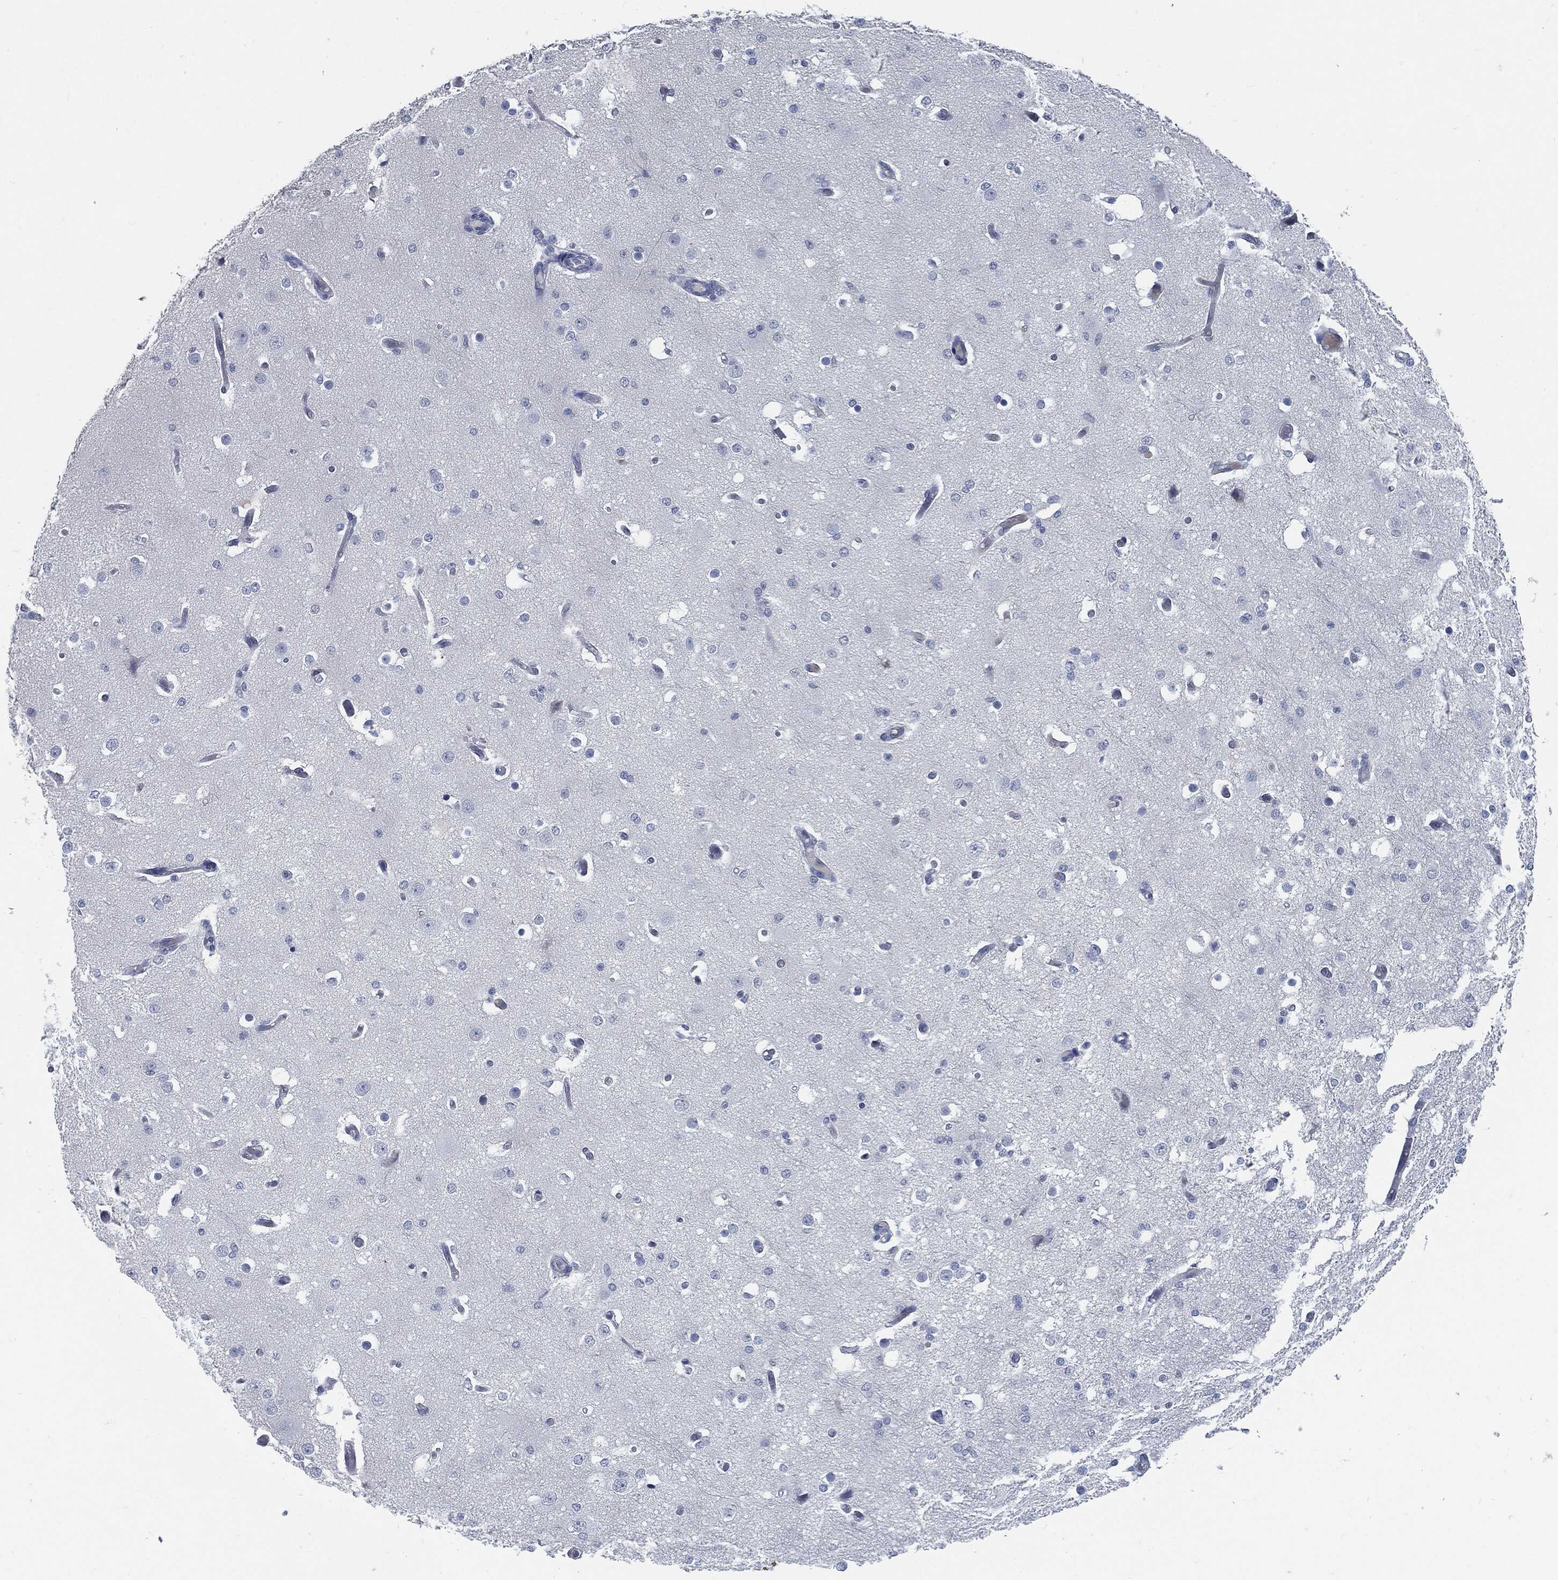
{"staining": {"intensity": "negative", "quantity": "none", "location": "none"}, "tissue": "cerebral cortex", "cell_type": "Endothelial cells", "image_type": "normal", "snomed": [{"axis": "morphology", "description": "Normal tissue, NOS"}, {"axis": "morphology", "description": "Inflammation, NOS"}, {"axis": "topography", "description": "Cerebral cortex"}], "caption": "DAB immunohistochemical staining of unremarkable cerebral cortex shows no significant positivity in endothelial cells.", "gene": "MST1", "patient": {"sex": "male", "age": 6}}